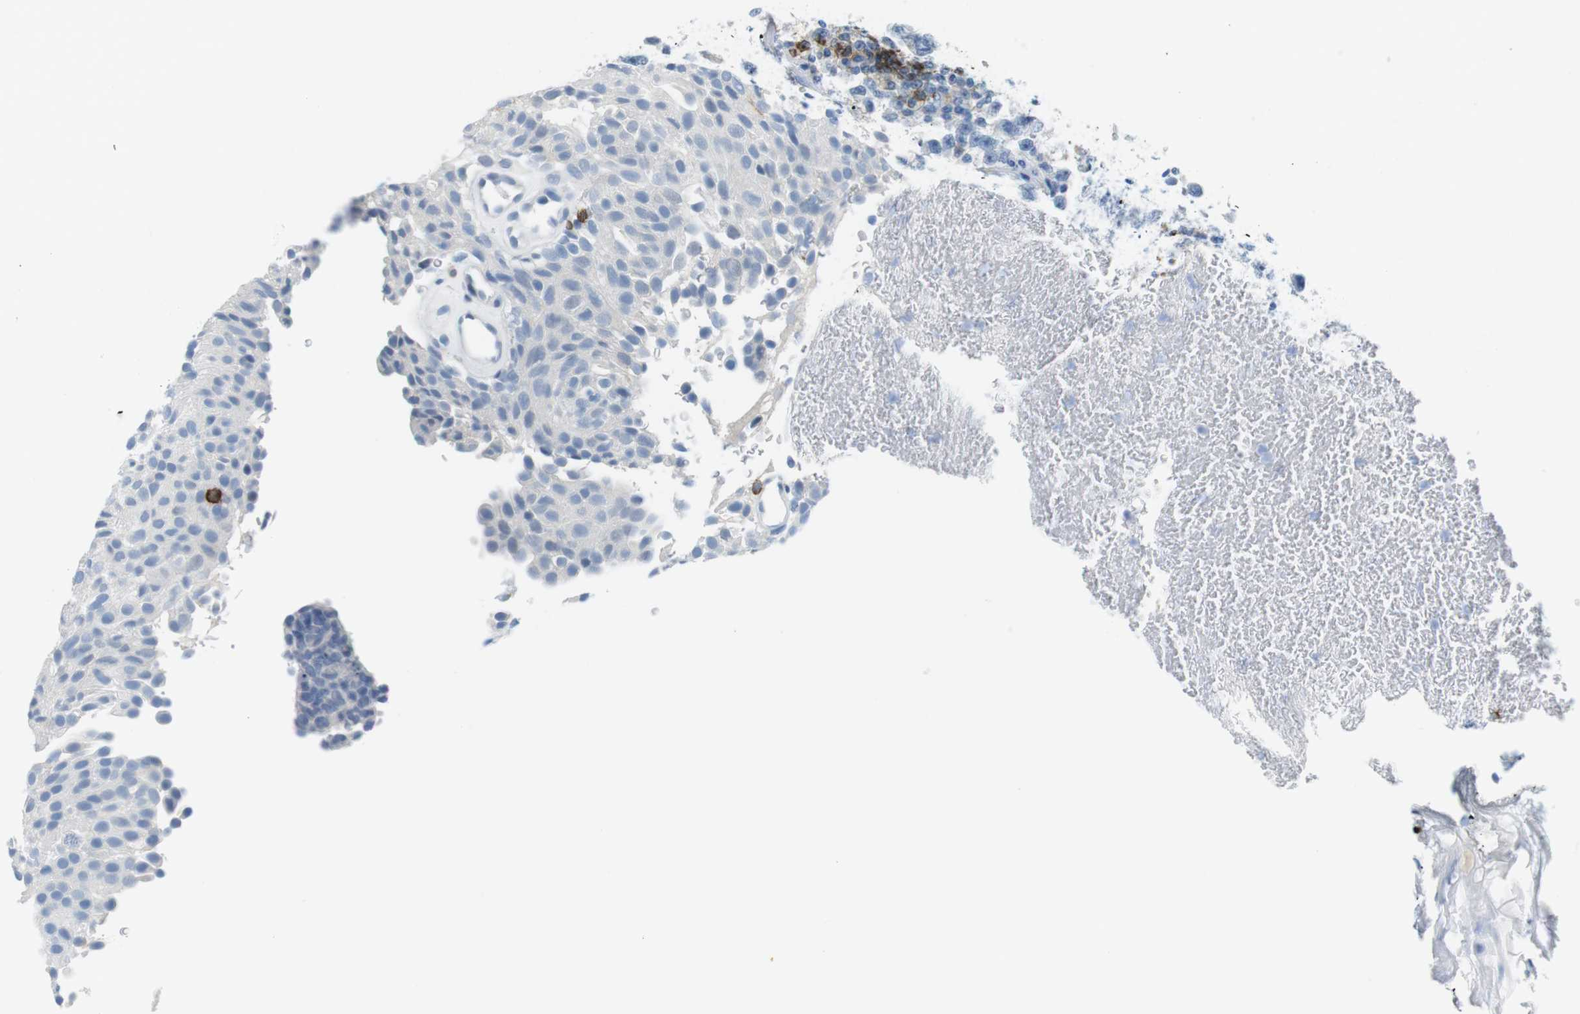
{"staining": {"intensity": "negative", "quantity": "none", "location": "none"}, "tissue": "urothelial cancer", "cell_type": "Tumor cells", "image_type": "cancer", "snomed": [{"axis": "morphology", "description": "Urothelial carcinoma, Low grade"}, {"axis": "topography", "description": "Urinary bladder"}], "caption": "Urothelial cancer was stained to show a protein in brown. There is no significant staining in tumor cells.", "gene": "TNFRSF4", "patient": {"sex": "male", "age": 78}}